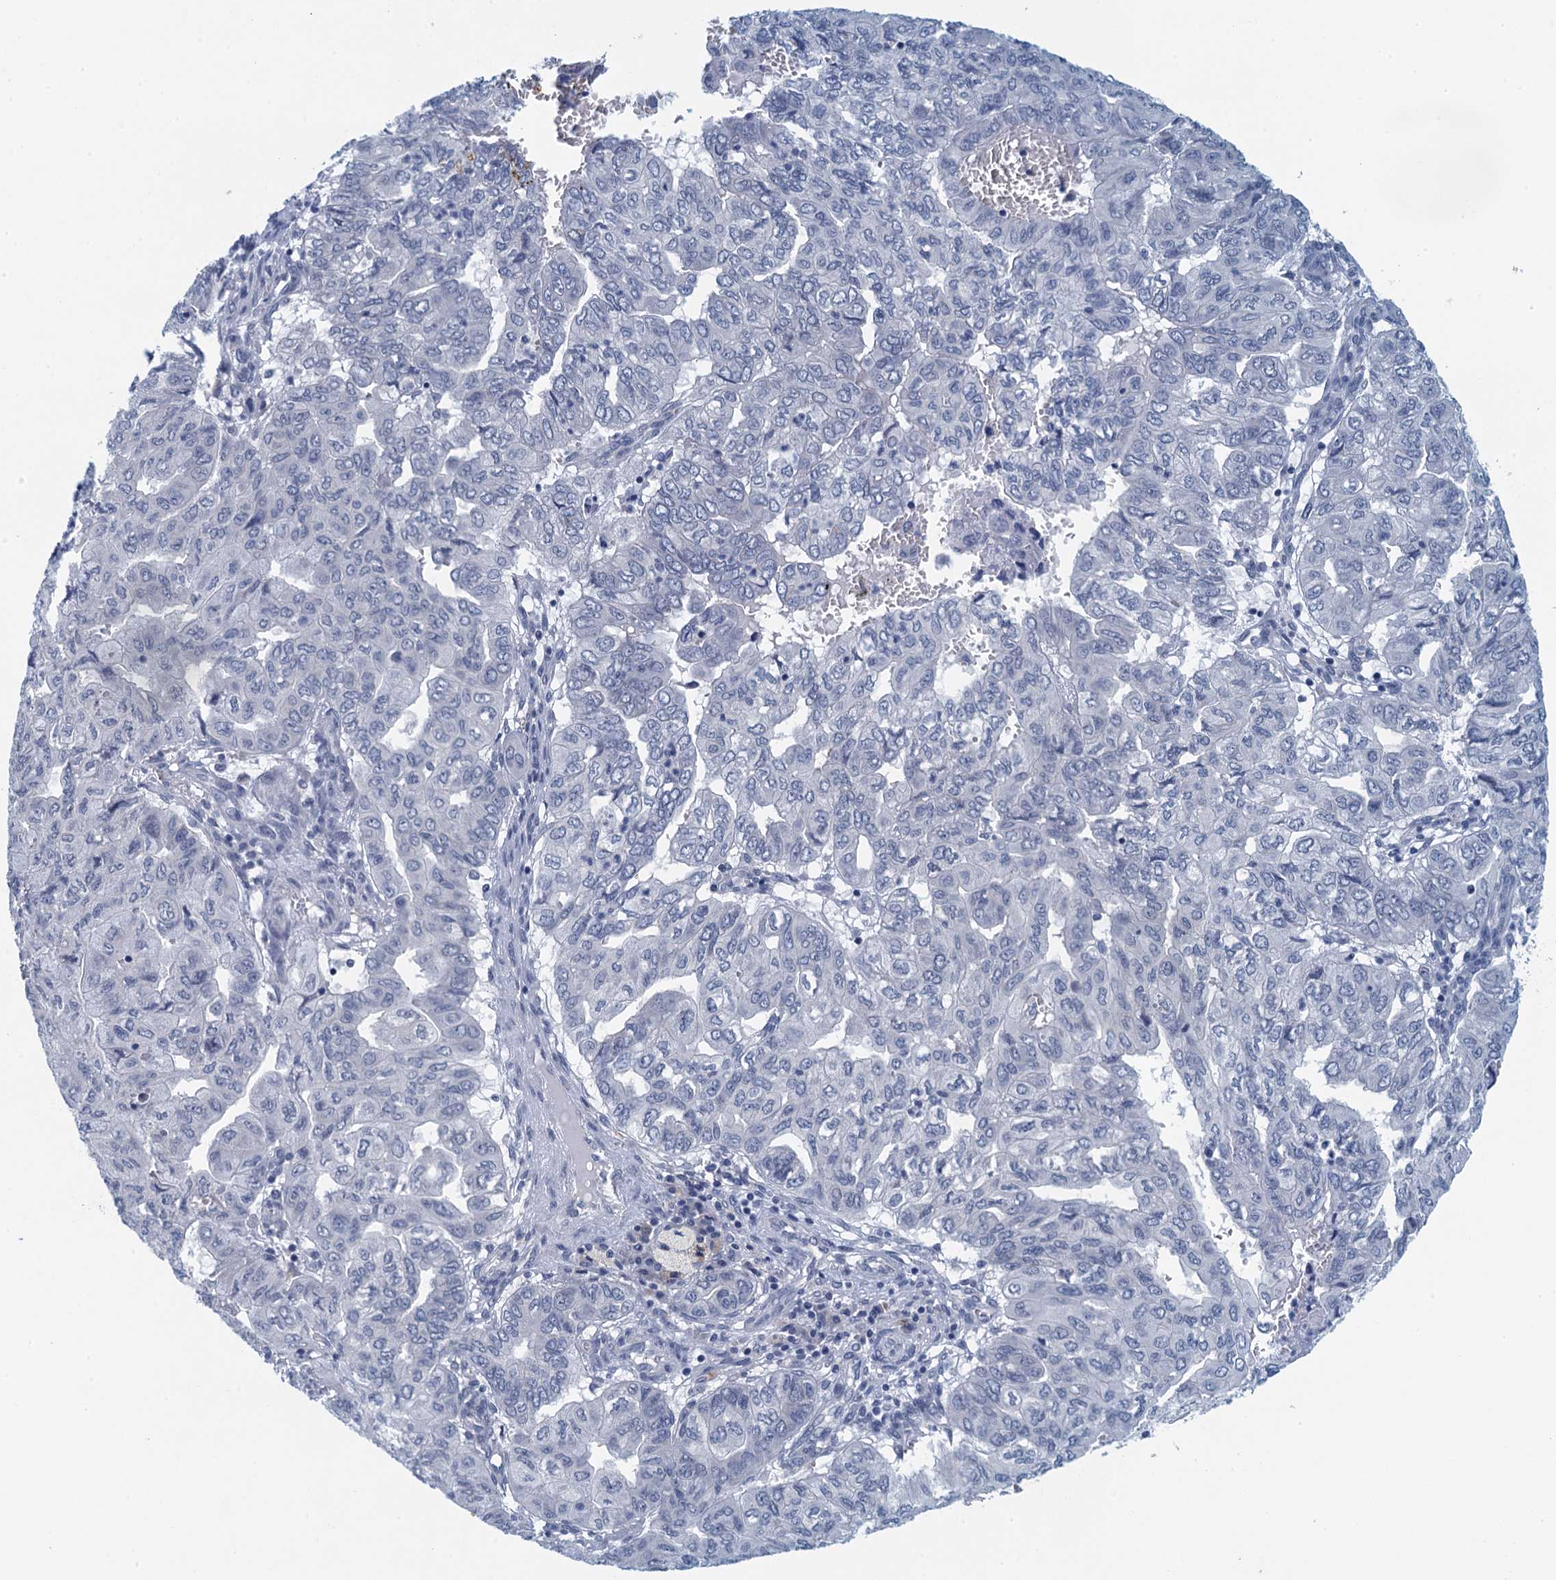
{"staining": {"intensity": "negative", "quantity": "none", "location": "none"}, "tissue": "pancreatic cancer", "cell_type": "Tumor cells", "image_type": "cancer", "snomed": [{"axis": "morphology", "description": "Adenocarcinoma, NOS"}, {"axis": "topography", "description": "Pancreas"}], "caption": "The photomicrograph displays no staining of tumor cells in adenocarcinoma (pancreatic). Brightfield microscopy of immunohistochemistry stained with DAB (3,3'-diaminobenzidine) (brown) and hematoxylin (blue), captured at high magnification.", "gene": "ENSG00000131152", "patient": {"sex": "male", "age": 51}}